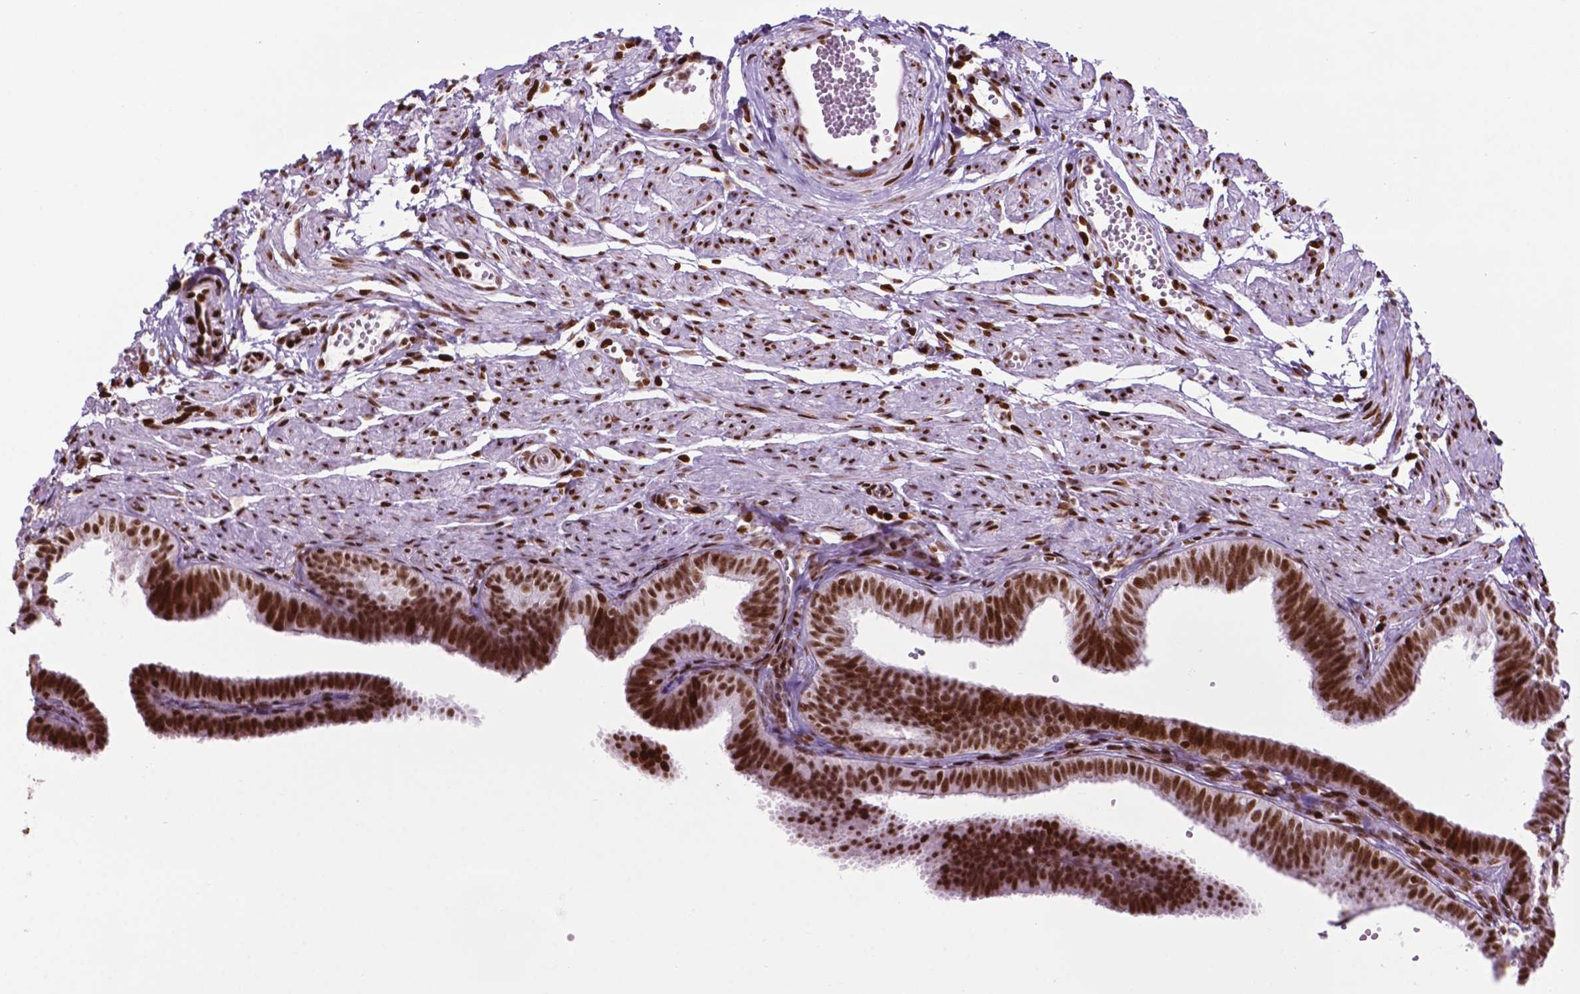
{"staining": {"intensity": "strong", "quantity": ">75%", "location": "nuclear"}, "tissue": "fallopian tube", "cell_type": "Glandular cells", "image_type": "normal", "snomed": [{"axis": "morphology", "description": "Normal tissue, NOS"}, {"axis": "topography", "description": "Fallopian tube"}], "caption": "Immunohistochemical staining of unremarkable human fallopian tube shows strong nuclear protein staining in about >75% of glandular cells. (IHC, brightfield microscopy, high magnification).", "gene": "TMEM250", "patient": {"sex": "female", "age": 25}}